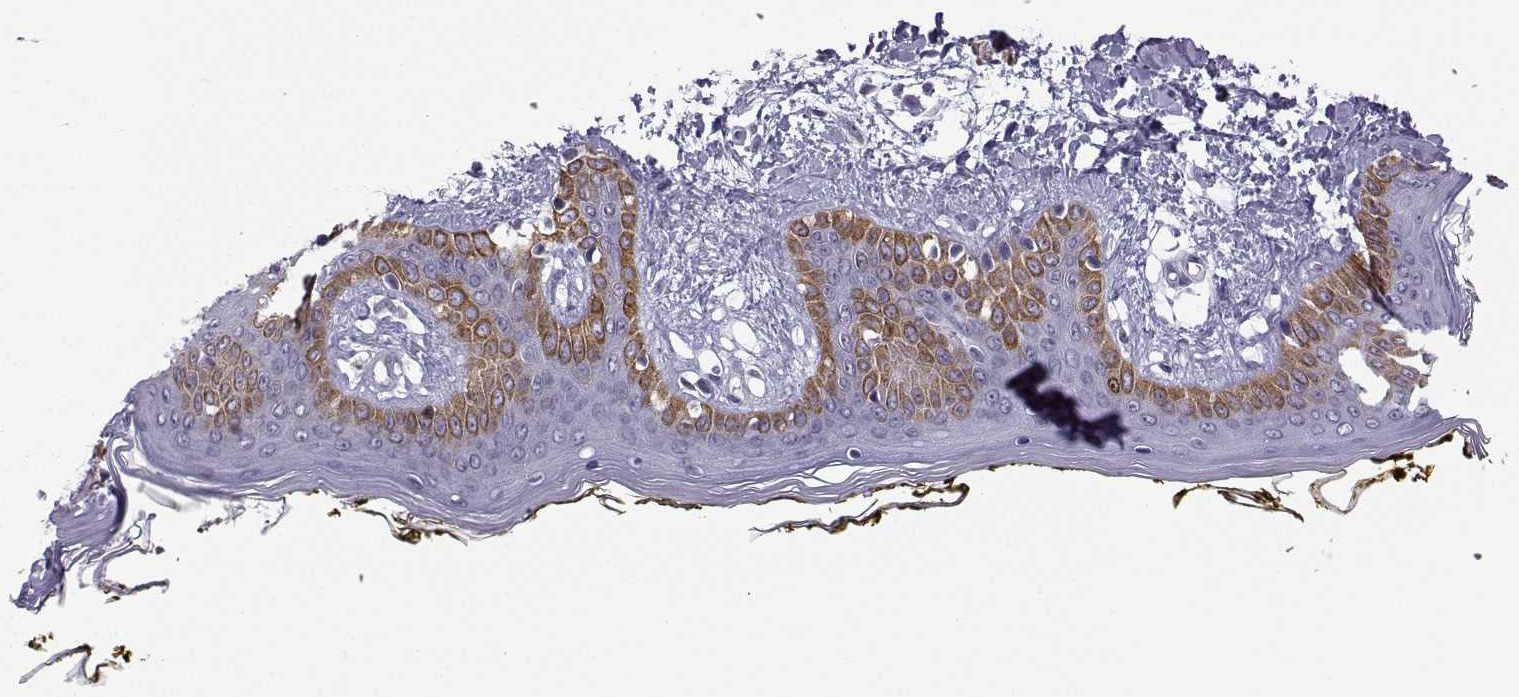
{"staining": {"intensity": "negative", "quantity": "none", "location": "none"}, "tissue": "skin", "cell_type": "Fibroblasts", "image_type": "normal", "snomed": [{"axis": "morphology", "description": "Normal tissue, NOS"}, {"axis": "topography", "description": "Skin"}], "caption": "IHC image of unremarkable human skin stained for a protein (brown), which displays no expression in fibroblasts. The staining is performed using DAB (3,3'-diaminobenzidine) brown chromogen with nuclei counter-stained in using hematoxylin.", "gene": "INCENP", "patient": {"sex": "female", "age": 34}}